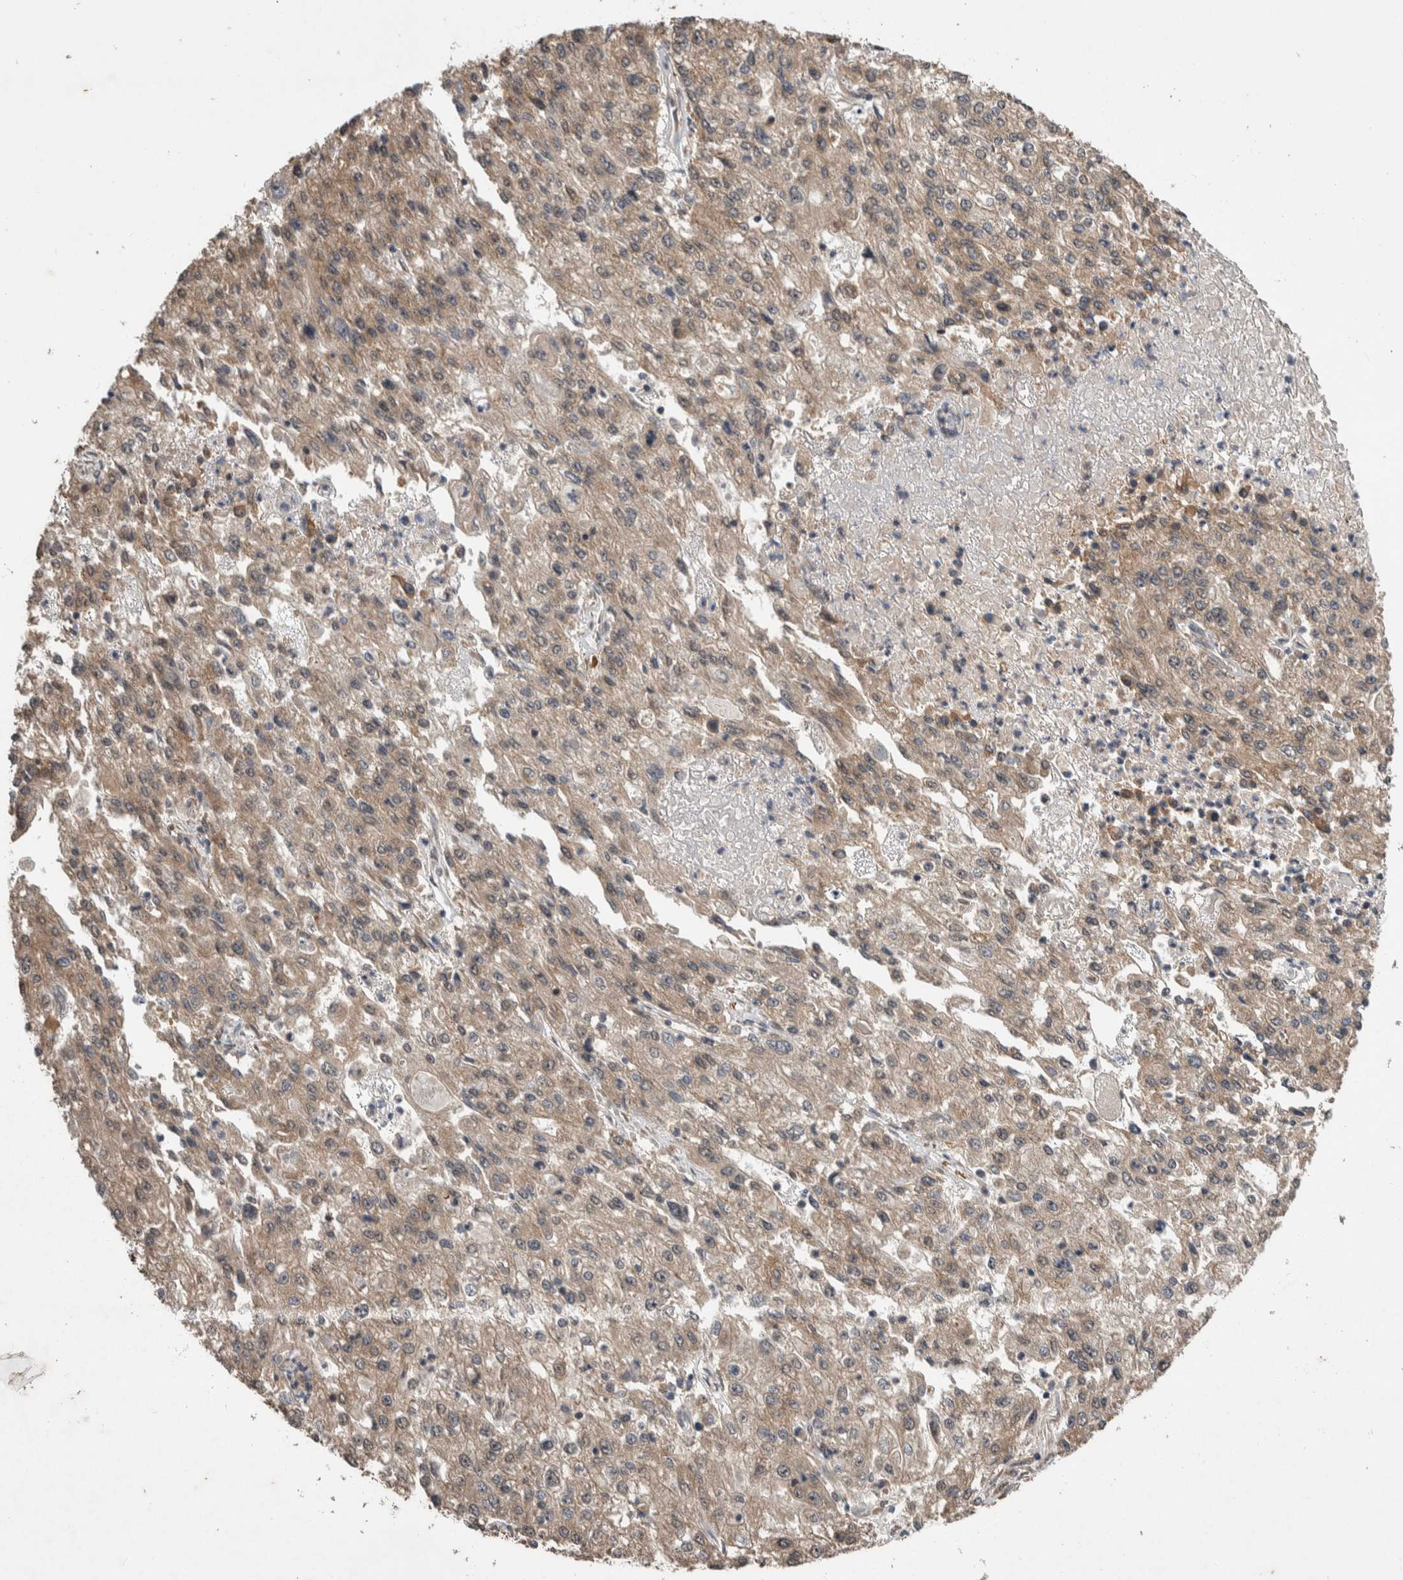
{"staining": {"intensity": "weak", "quantity": ">75%", "location": "cytoplasmic/membranous"}, "tissue": "endometrial cancer", "cell_type": "Tumor cells", "image_type": "cancer", "snomed": [{"axis": "morphology", "description": "Adenocarcinoma, NOS"}, {"axis": "topography", "description": "Endometrium"}], "caption": "Endometrial cancer stained for a protein reveals weak cytoplasmic/membranous positivity in tumor cells.", "gene": "DVL2", "patient": {"sex": "female", "age": 49}}